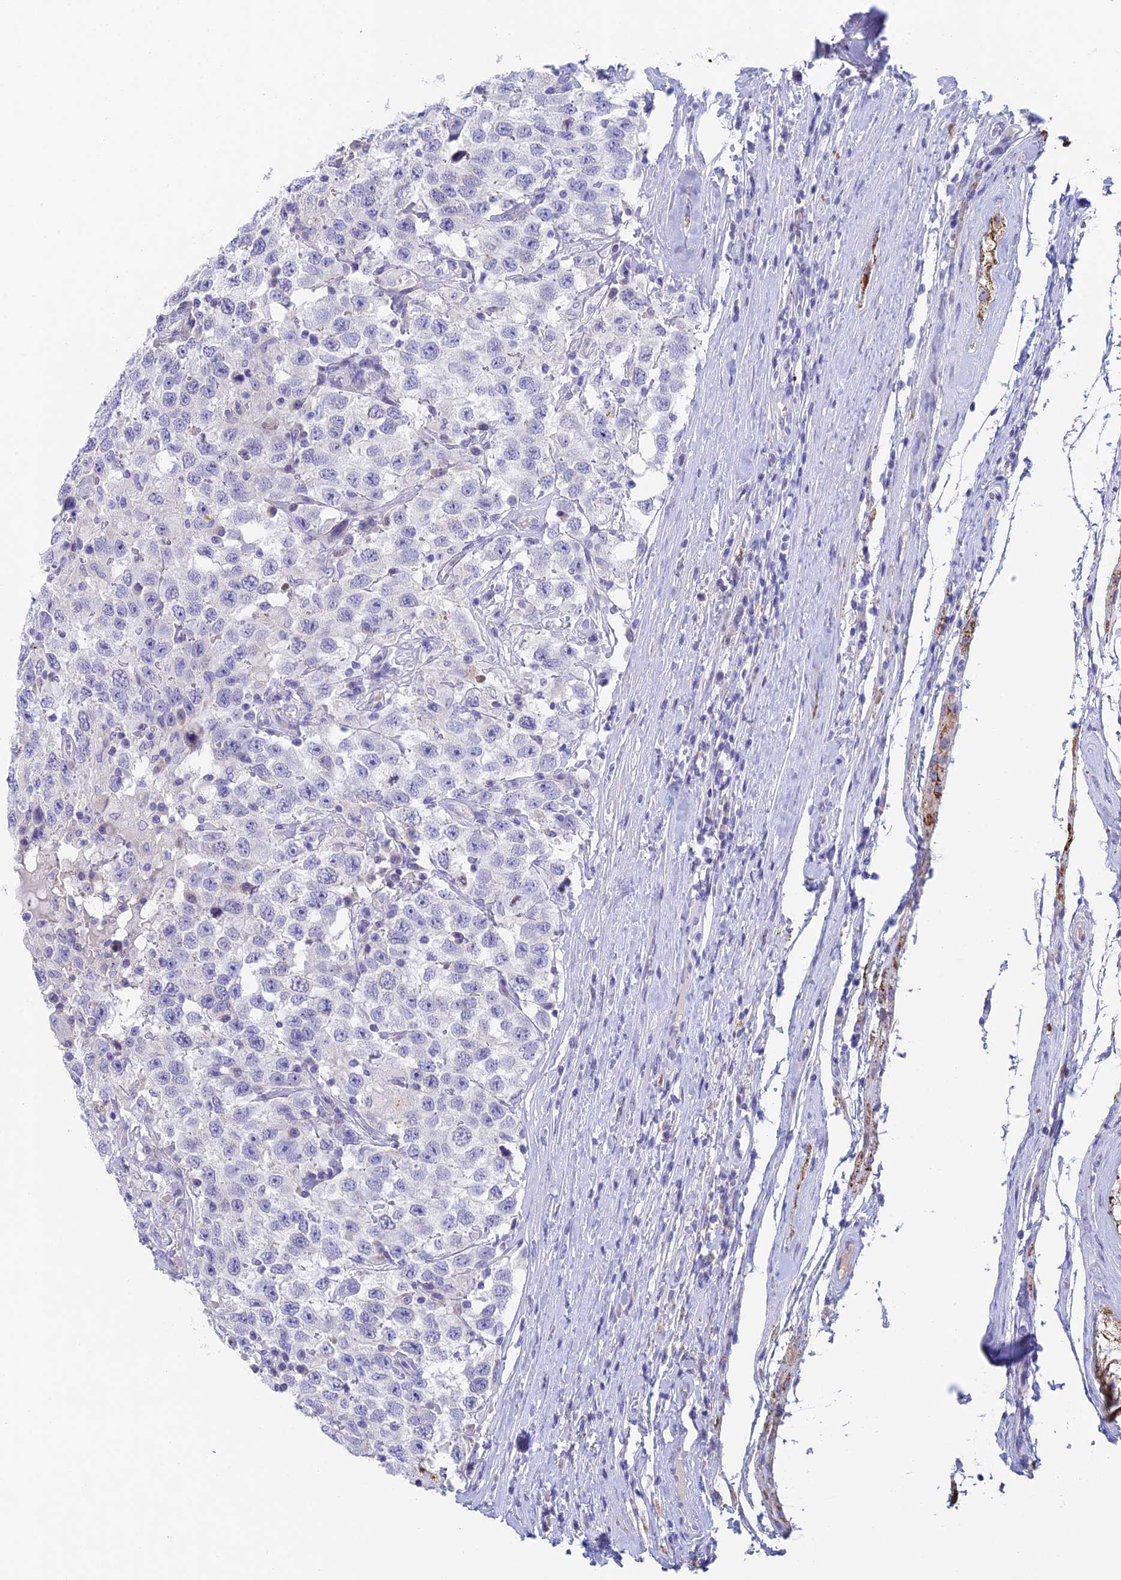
{"staining": {"intensity": "negative", "quantity": "none", "location": "none"}, "tissue": "testis cancer", "cell_type": "Tumor cells", "image_type": "cancer", "snomed": [{"axis": "morphology", "description": "Seminoma, NOS"}, {"axis": "topography", "description": "Testis"}], "caption": "Immunohistochemistry (IHC) histopathology image of neoplastic tissue: seminoma (testis) stained with DAB (3,3'-diaminobenzidine) reveals no significant protein staining in tumor cells.", "gene": "REXO5", "patient": {"sex": "male", "age": 41}}